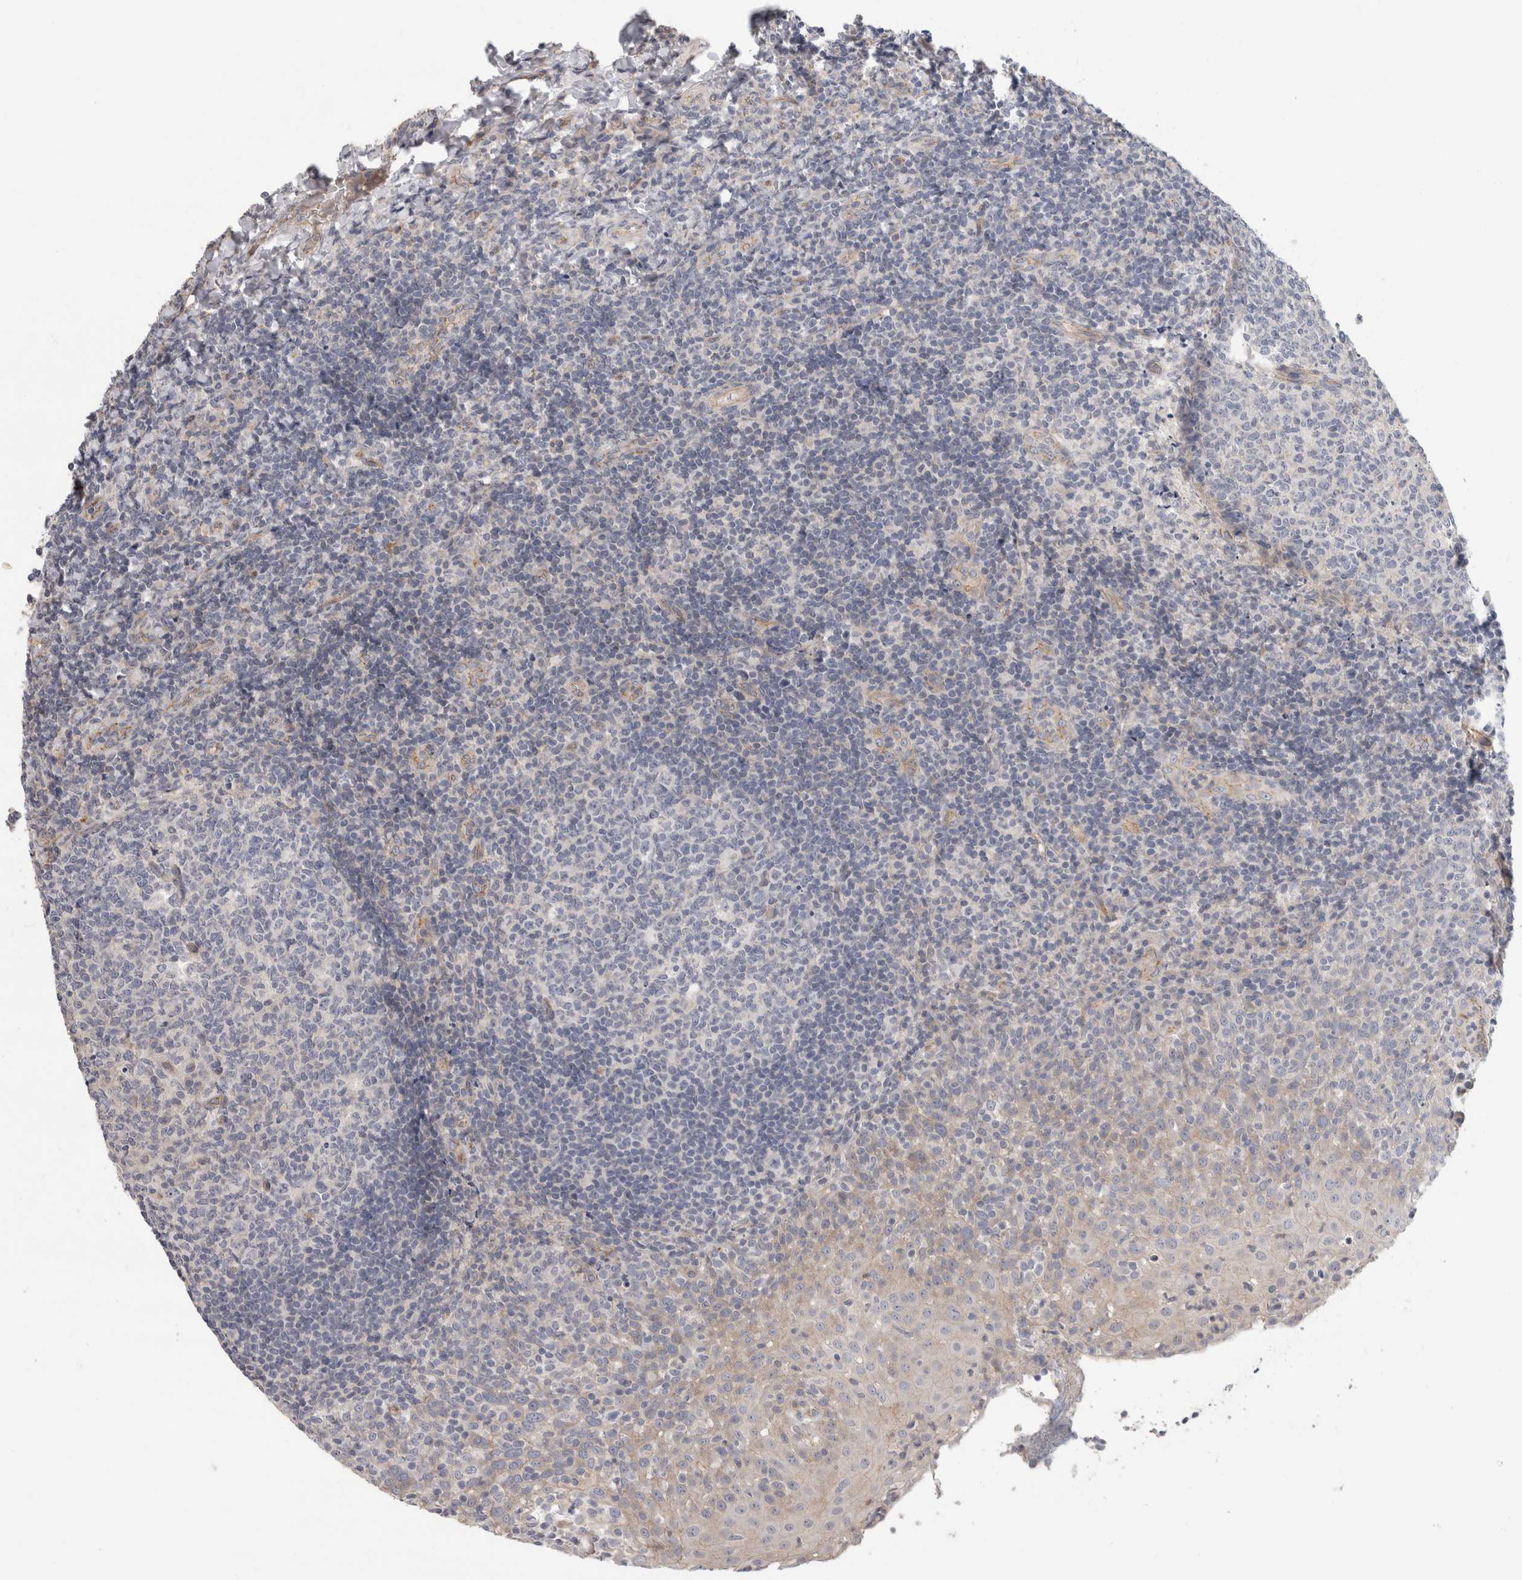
{"staining": {"intensity": "negative", "quantity": "none", "location": "none"}, "tissue": "tonsil", "cell_type": "Germinal center cells", "image_type": "normal", "snomed": [{"axis": "morphology", "description": "Normal tissue, NOS"}, {"axis": "topography", "description": "Tonsil"}], "caption": "This is an immunohistochemistry (IHC) micrograph of unremarkable human tonsil. There is no staining in germinal center cells.", "gene": "AFP", "patient": {"sex": "female", "age": 19}}